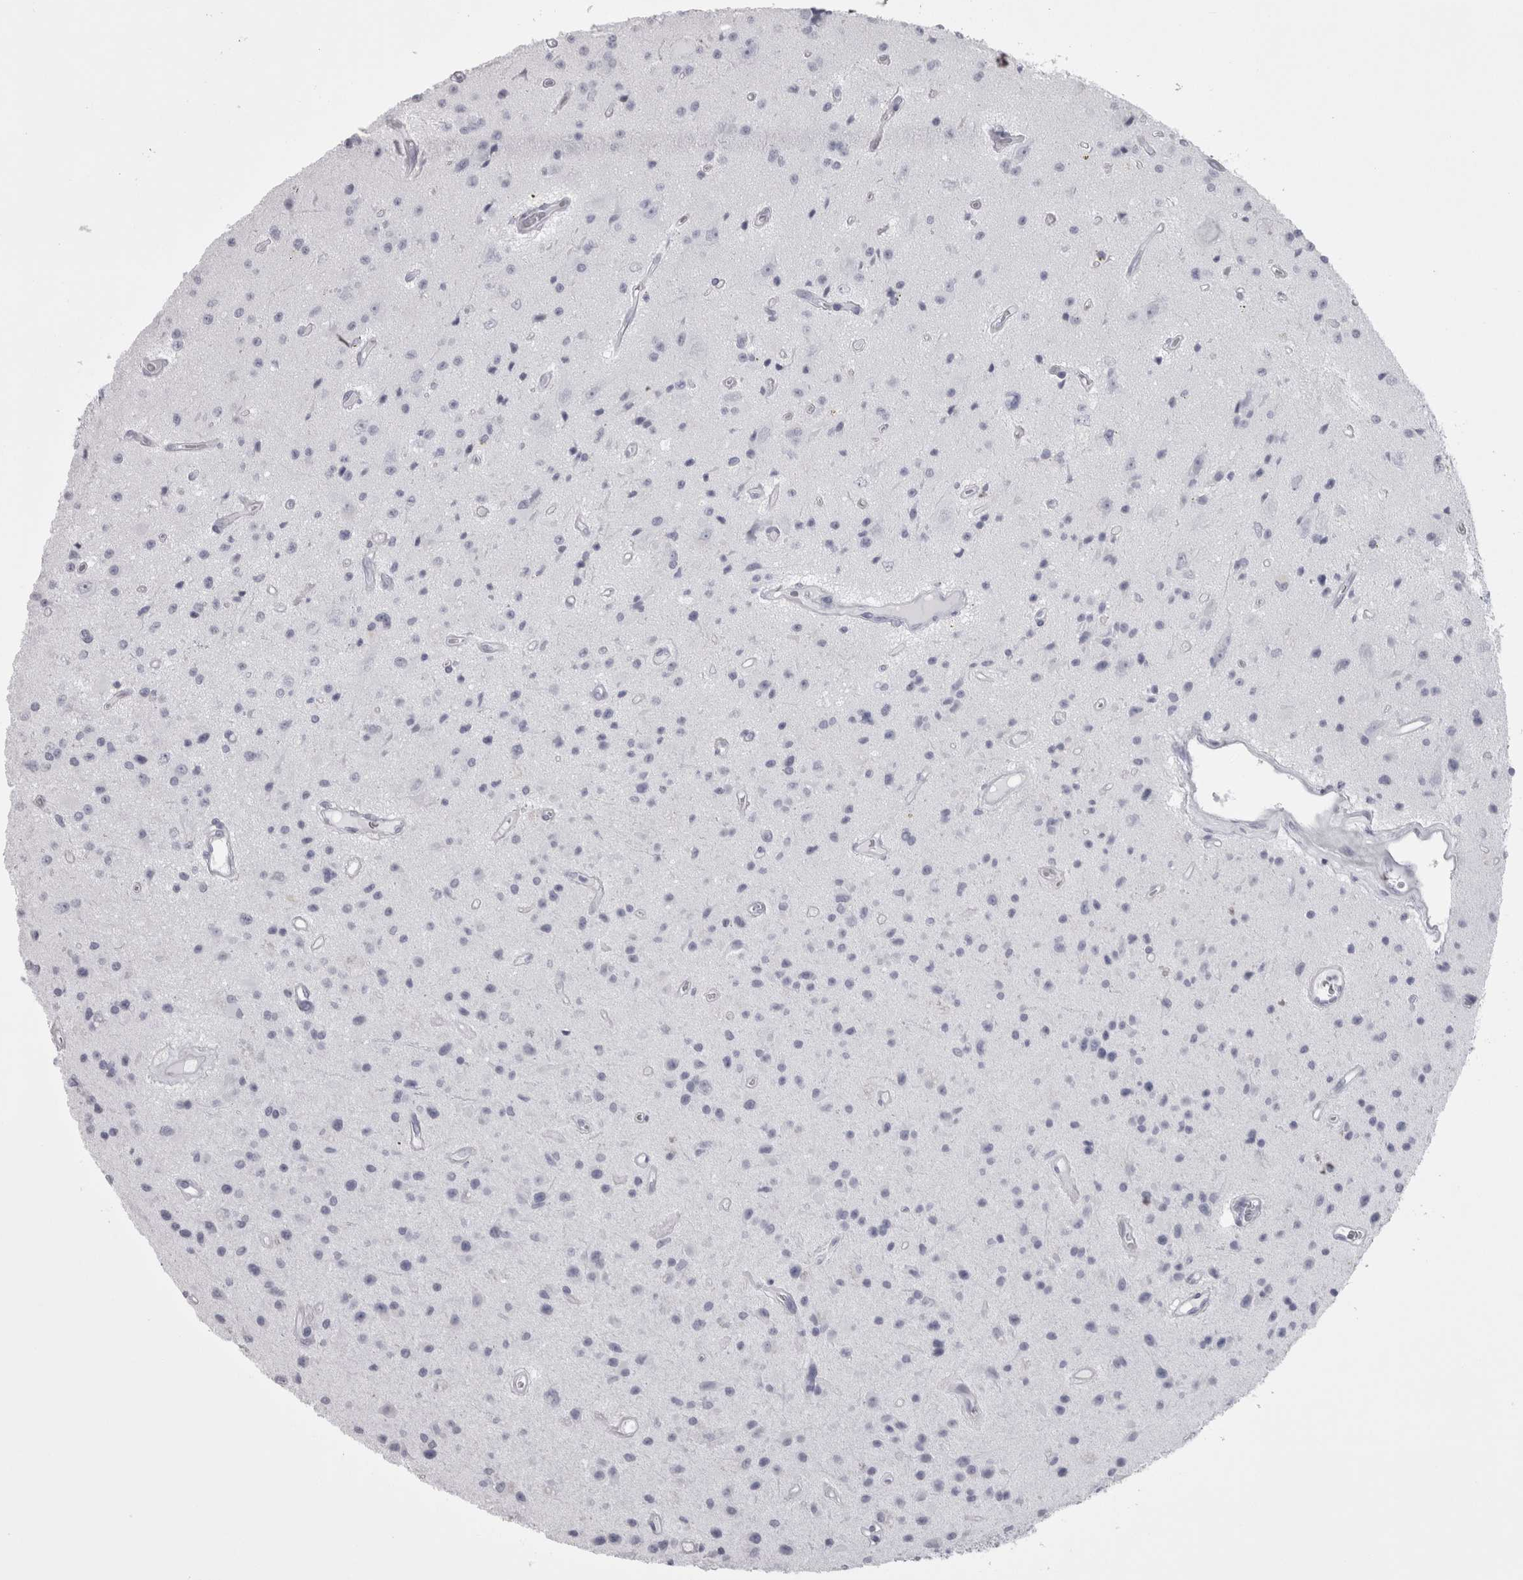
{"staining": {"intensity": "negative", "quantity": "none", "location": "none"}, "tissue": "glioma", "cell_type": "Tumor cells", "image_type": "cancer", "snomed": [{"axis": "morphology", "description": "Glioma, malignant, Low grade"}, {"axis": "topography", "description": "Brain"}], "caption": "Immunohistochemistry (IHC) of human malignant glioma (low-grade) demonstrates no positivity in tumor cells. (DAB IHC, high magnification).", "gene": "SKAP1", "patient": {"sex": "male", "age": 58}}